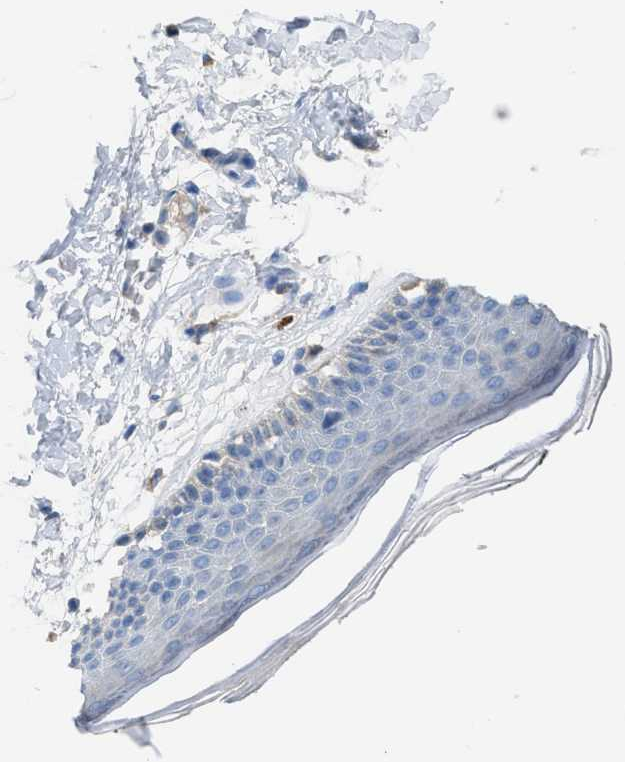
{"staining": {"intensity": "weak", "quantity": "<25%", "location": "cytoplasmic/membranous"}, "tissue": "skin", "cell_type": "Epidermal cells", "image_type": "normal", "snomed": [{"axis": "morphology", "description": "Normal tissue, NOS"}, {"axis": "topography", "description": "Vulva"}], "caption": "A high-resolution image shows immunohistochemistry staining of normal skin, which reveals no significant expression in epidermal cells. (DAB immunohistochemistry with hematoxylin counter stain).", "gene": "AOAH", "patient": {"sex": "female", "age": 54}}